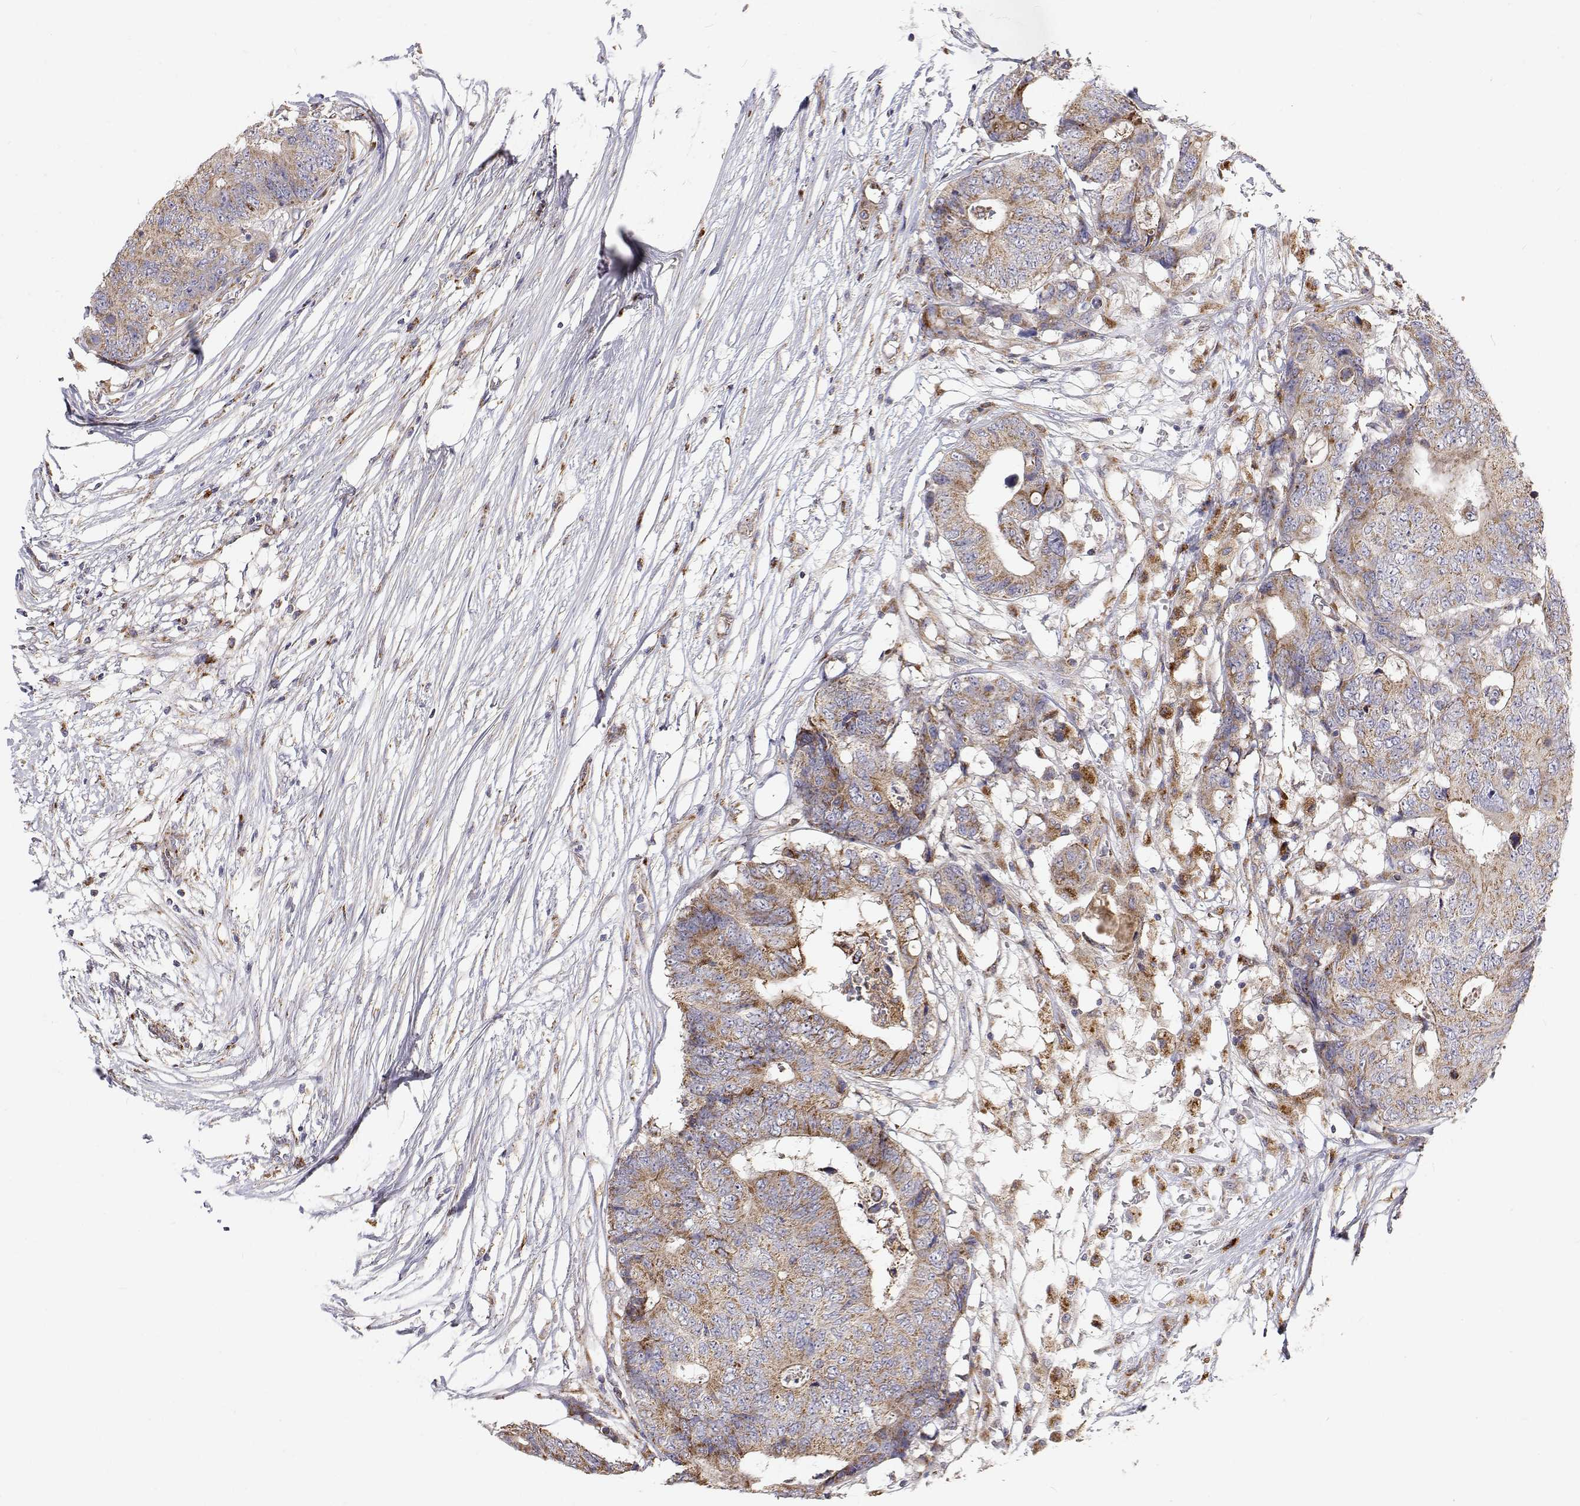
{"staining": {"intensity": "moderate", "quantity": "25%-75%", "location": "cytoplasmic/membranous"}, "tissue": "colorectal cancer", "cell_type": "Tumor cells", "image_type": "cancer", "snomed": [{"axis": "morphology", "description": "Adenocarcinoma, NOS"}, {"axis": "topography", "description": "Colon"}], "caption": "Tumor cells exhibit medium levels of moderate cytoplasmic/membranous positivity in approximately 25%-75% of cells in human adenocarcinoma (colorectal).", "gene": "SPICE1", "patient": {"sex": "female", "age": 48}}